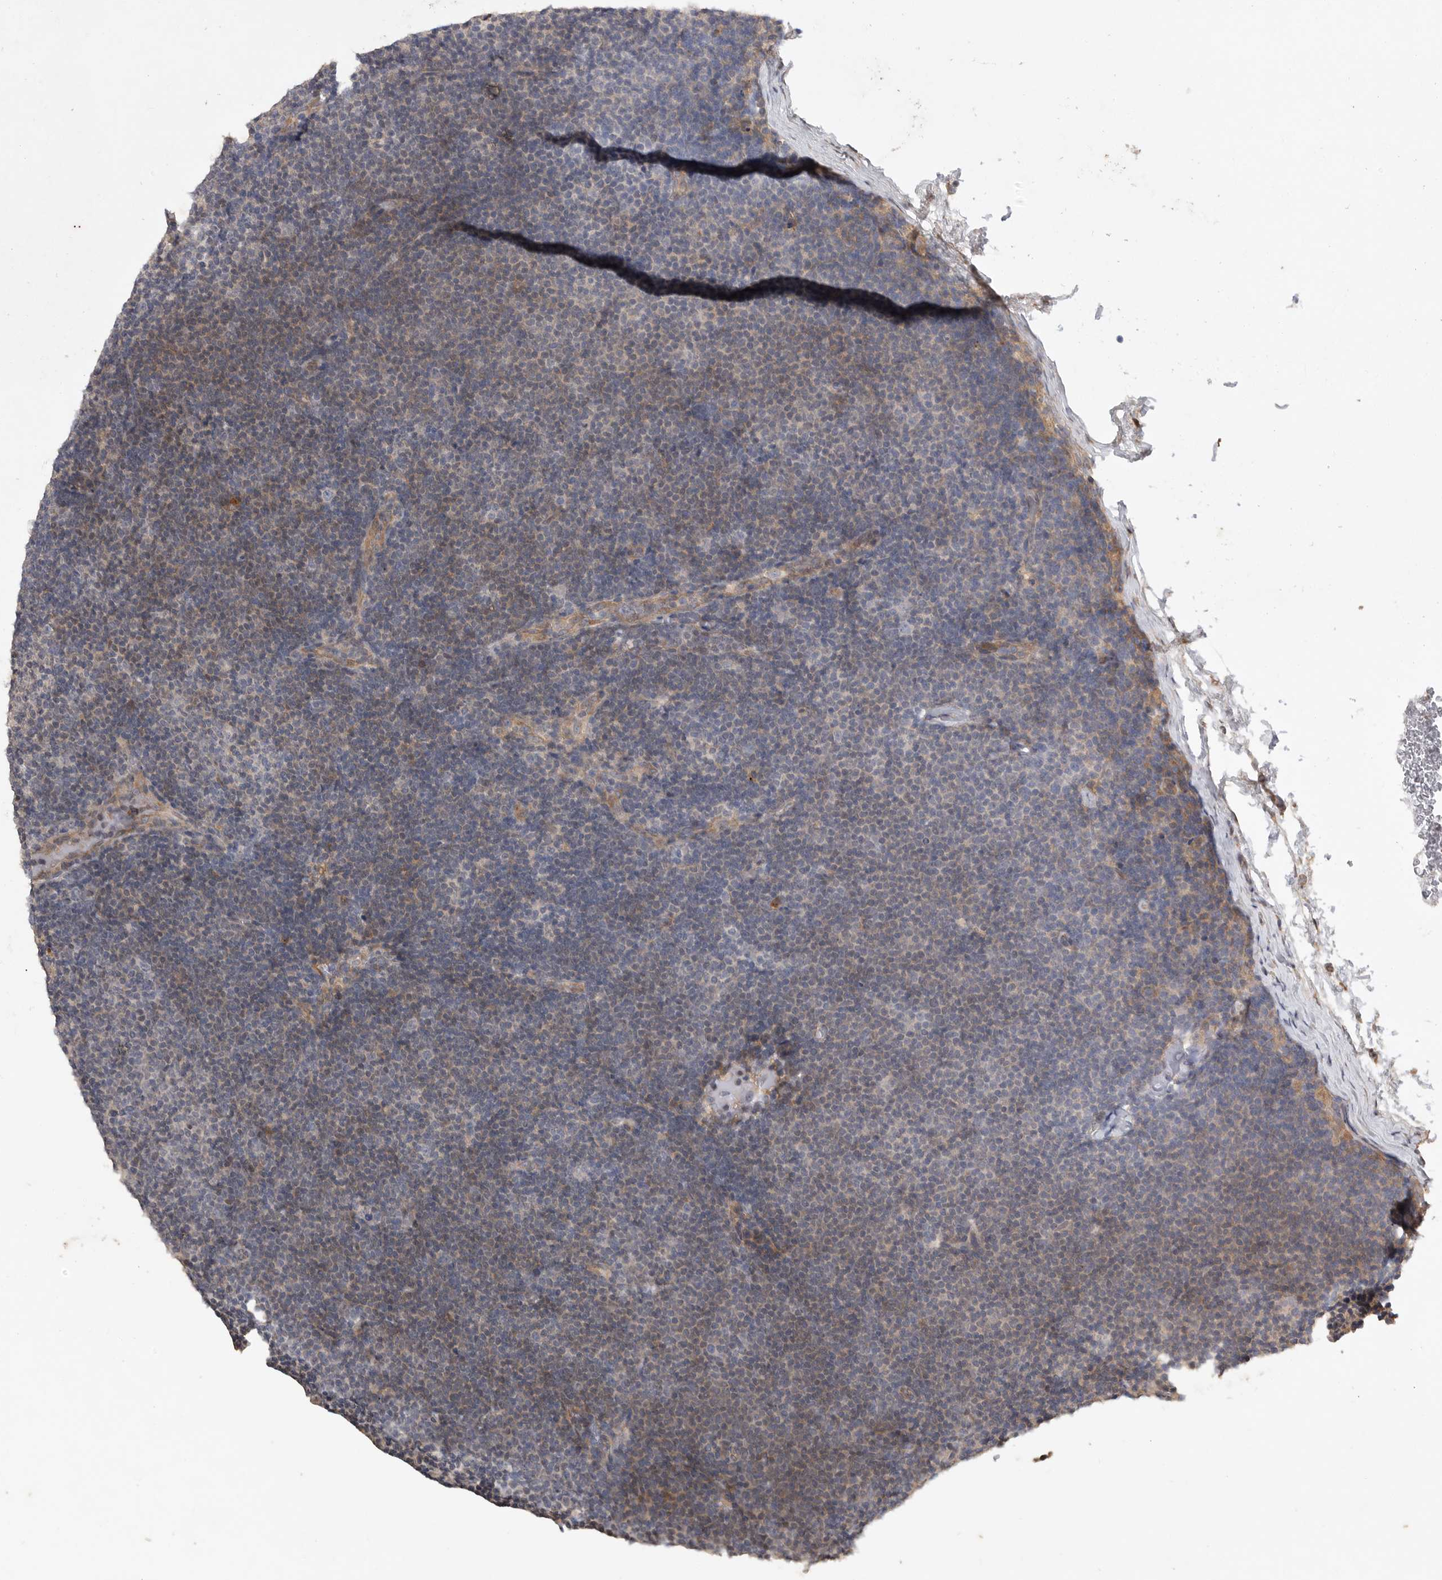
{"staining": {"intensity": "weak", "quantity": "25%-75%", "location": "cytoplasmic/membranous"}, "tissue": "lymphoma", "cell_type": "Tumor cells", "image_type": "cancer", "snomed": [{"axis": "morphology", "description": "Malignant lymphoma, non-Hodgkin's type, Low grade"}, {"axis": "topography", "description": "Lymph node"}], "caption": "A high-resolution micrograph shows IHC staining of malignant lymphoma, non-Hodgkin's type (low-grade), which shows weak cytoplasmic/membranous positivity in approximately 25%-75% of tumor cells.", "gene": "EDEM3", "patient": {"sex": "female", "age": 53}}